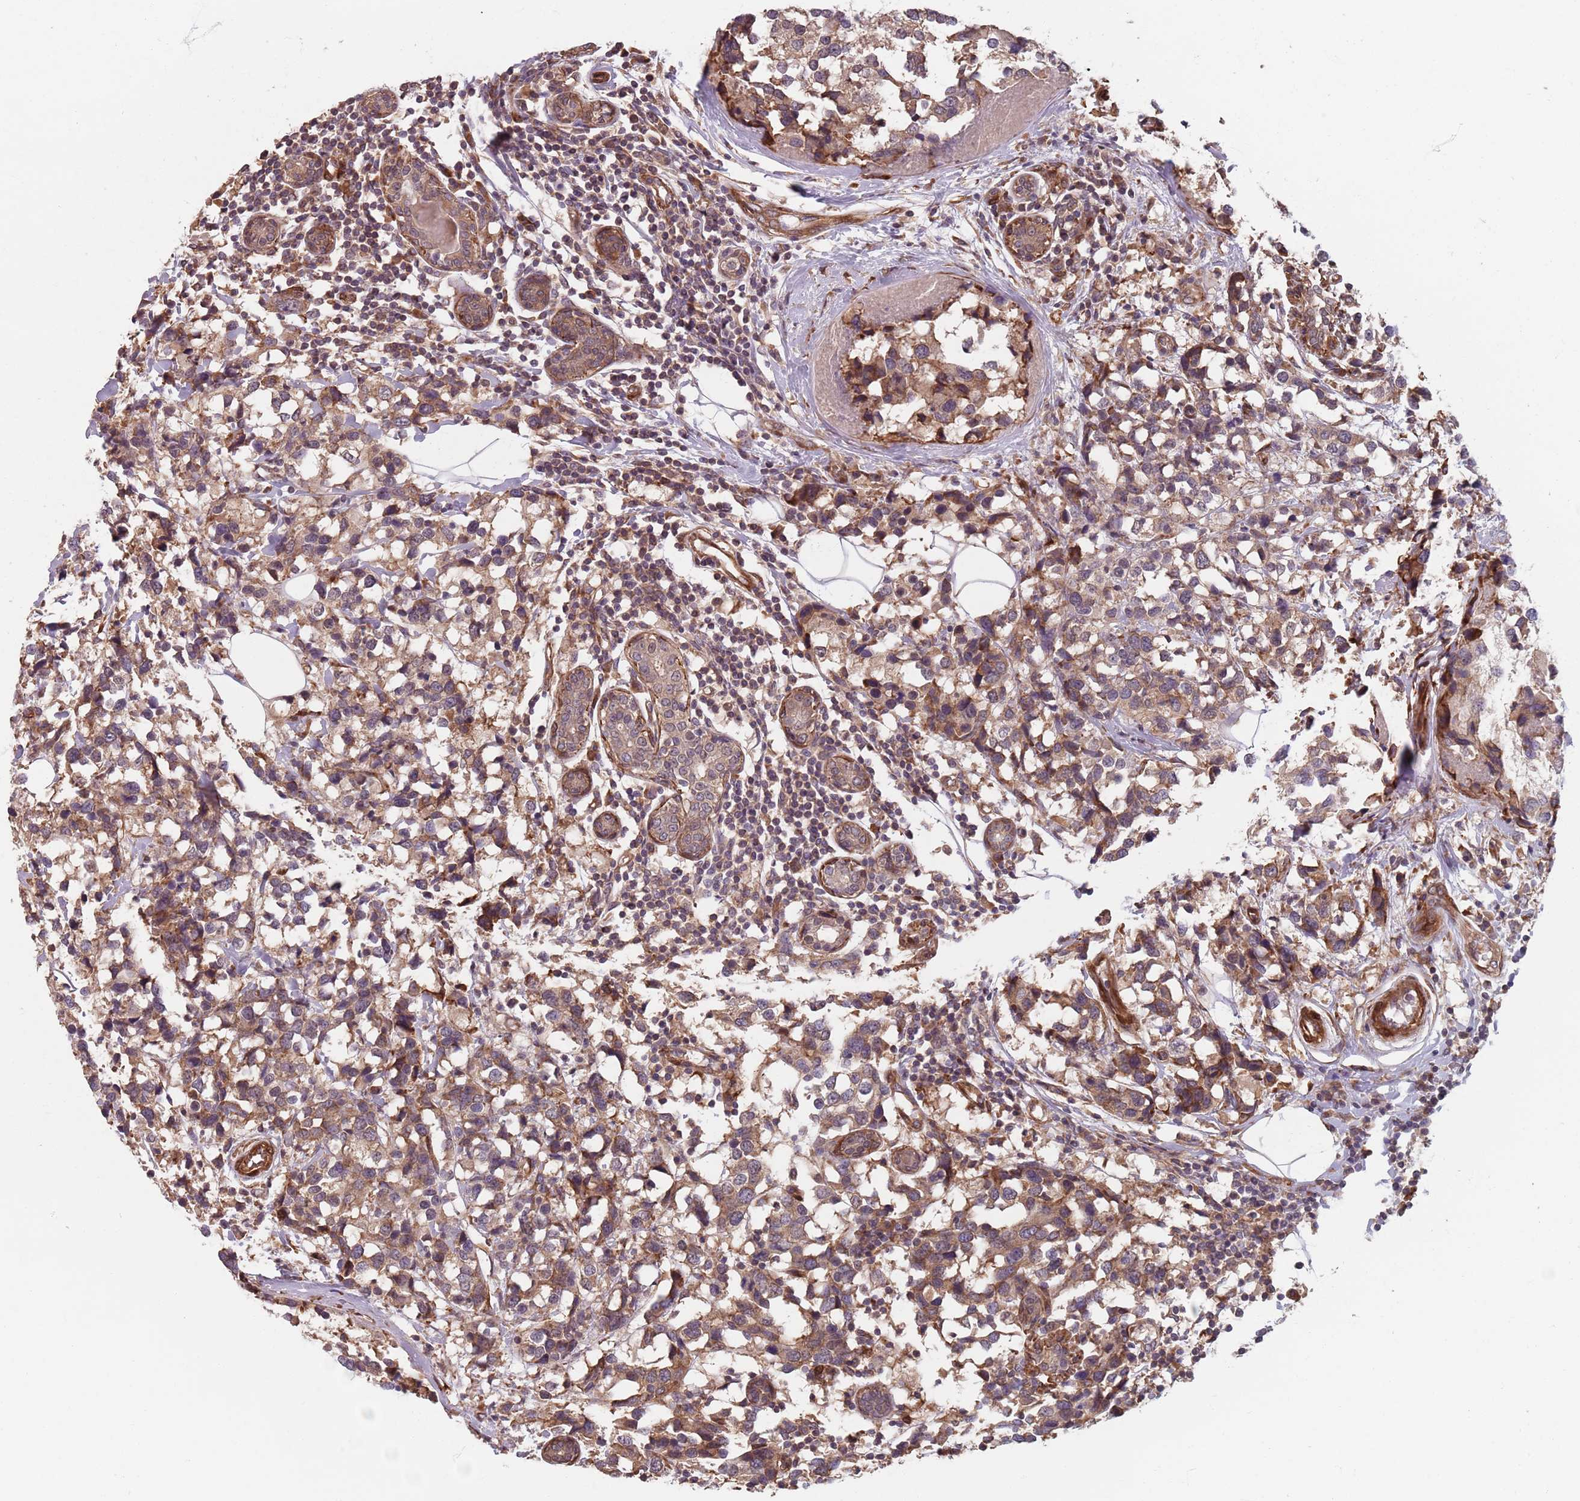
{"staining": {"intensity": "moderate", "quantity": ">75%", "location": "cytoplasmic/membranous"}, "tissue": "breast cancer", "cell_type": "Tumor cells", "image_type": "cancer", "snomed": [{"axis": "morphology", "description": "Lobular carcinoma"}, {"axis": "topography", "description": "Breast"}], "caption": "Human breast cancer stained for a protein (brown) reveals moderate cytoplasmic/membranous positive positivity in about >75% of tumor cells.", "gene": "NOTCH3", "patient": {"sex": "female", "age": 59}}